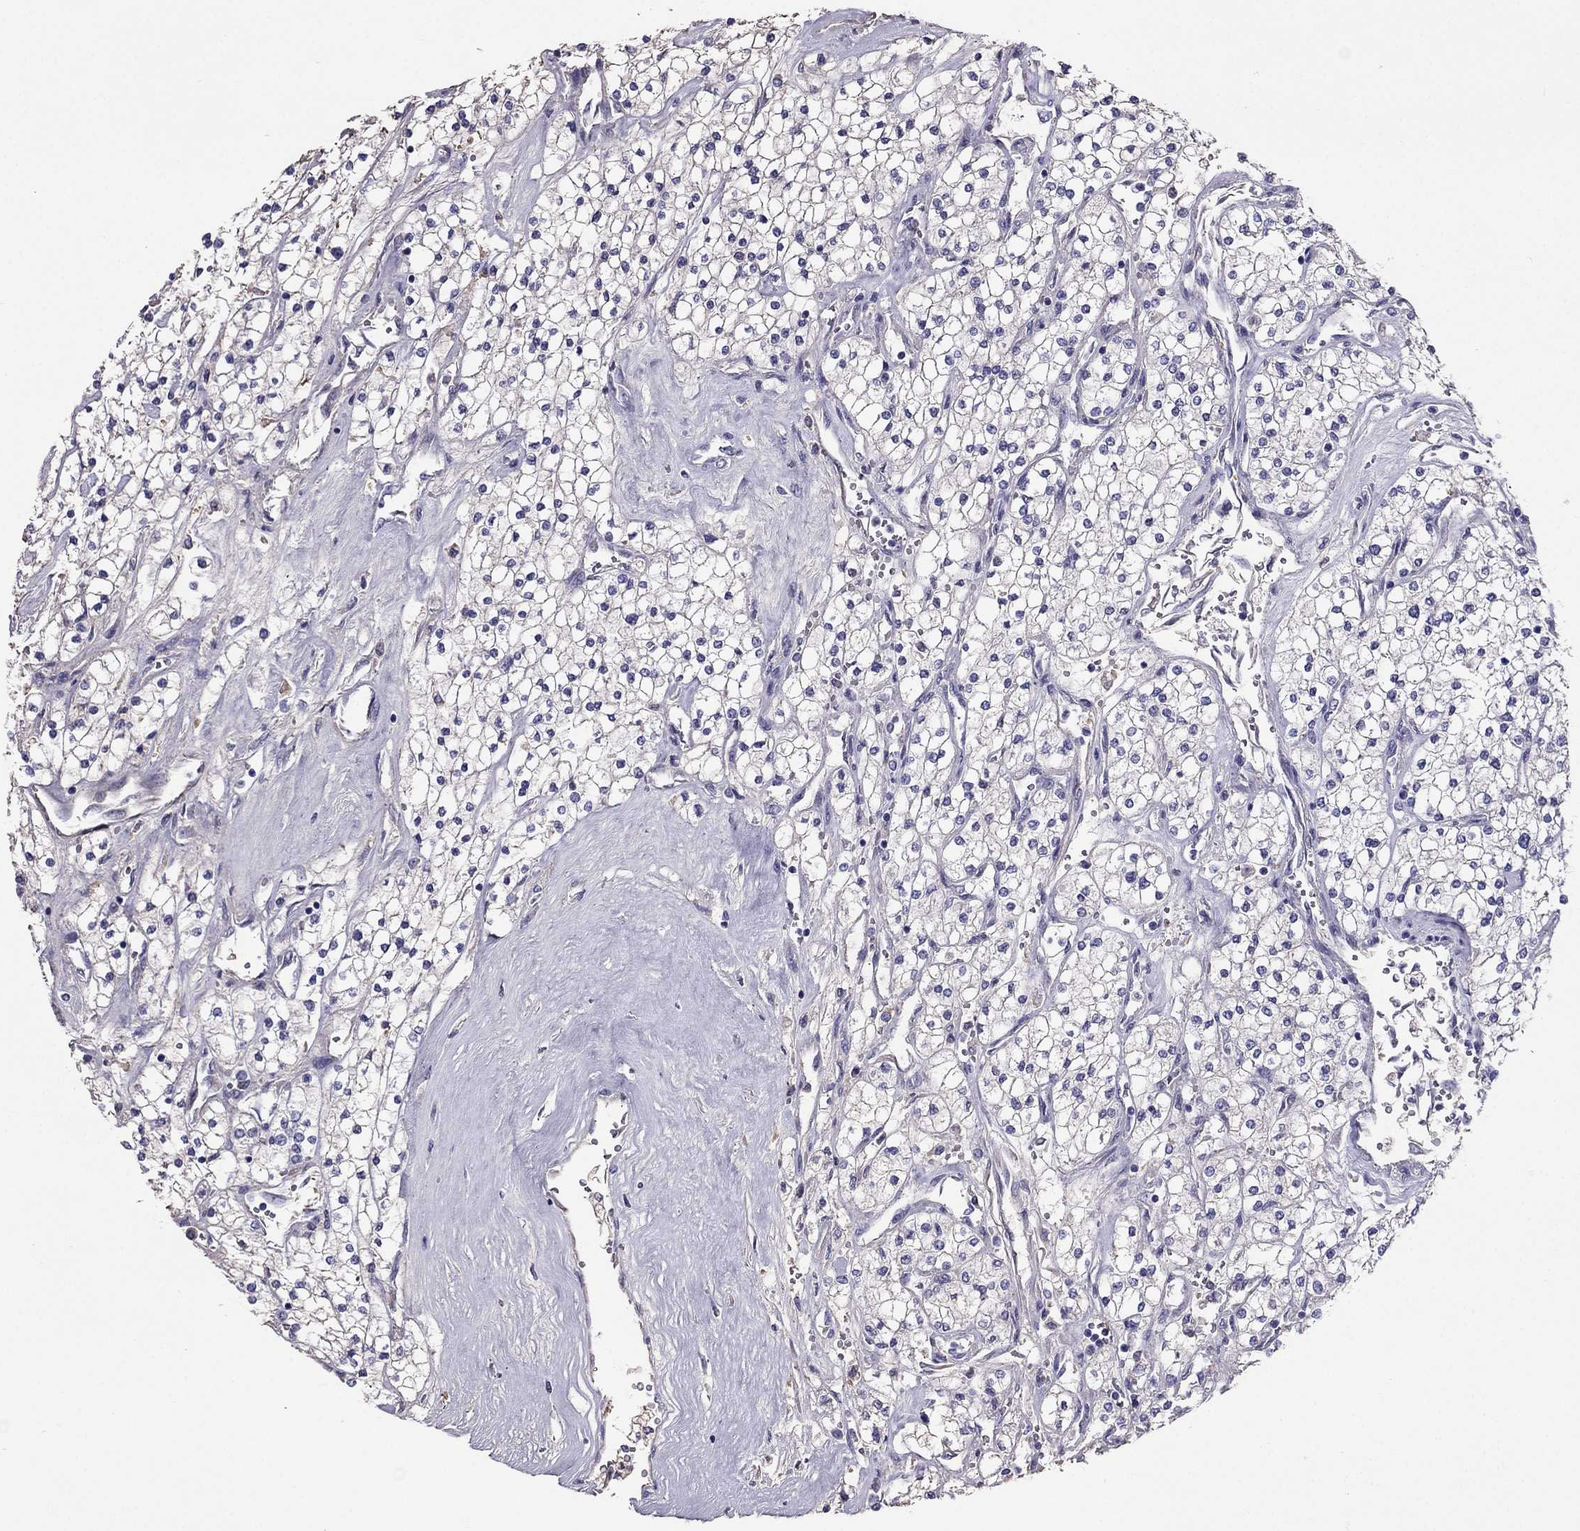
{"staining": {"intensity": "negative", "quantity": "none", "location": "none"}, "tissue": "renal cancer", "cell_type": "Tumor cells", "image_type": "cancer", "snomed": [{"axis": "morphology", "description": "Adenocarcinoma, NOS"}, {"axis": "topography", "description": "Kidney"}], "caption": "A photomicrograph of renal cancer (adenocarcinoma) stained for a protein reveals no brown staining in tumor cells.", "gene": "TBC1D21", "patient": {"sex": "male", "age": 80}}